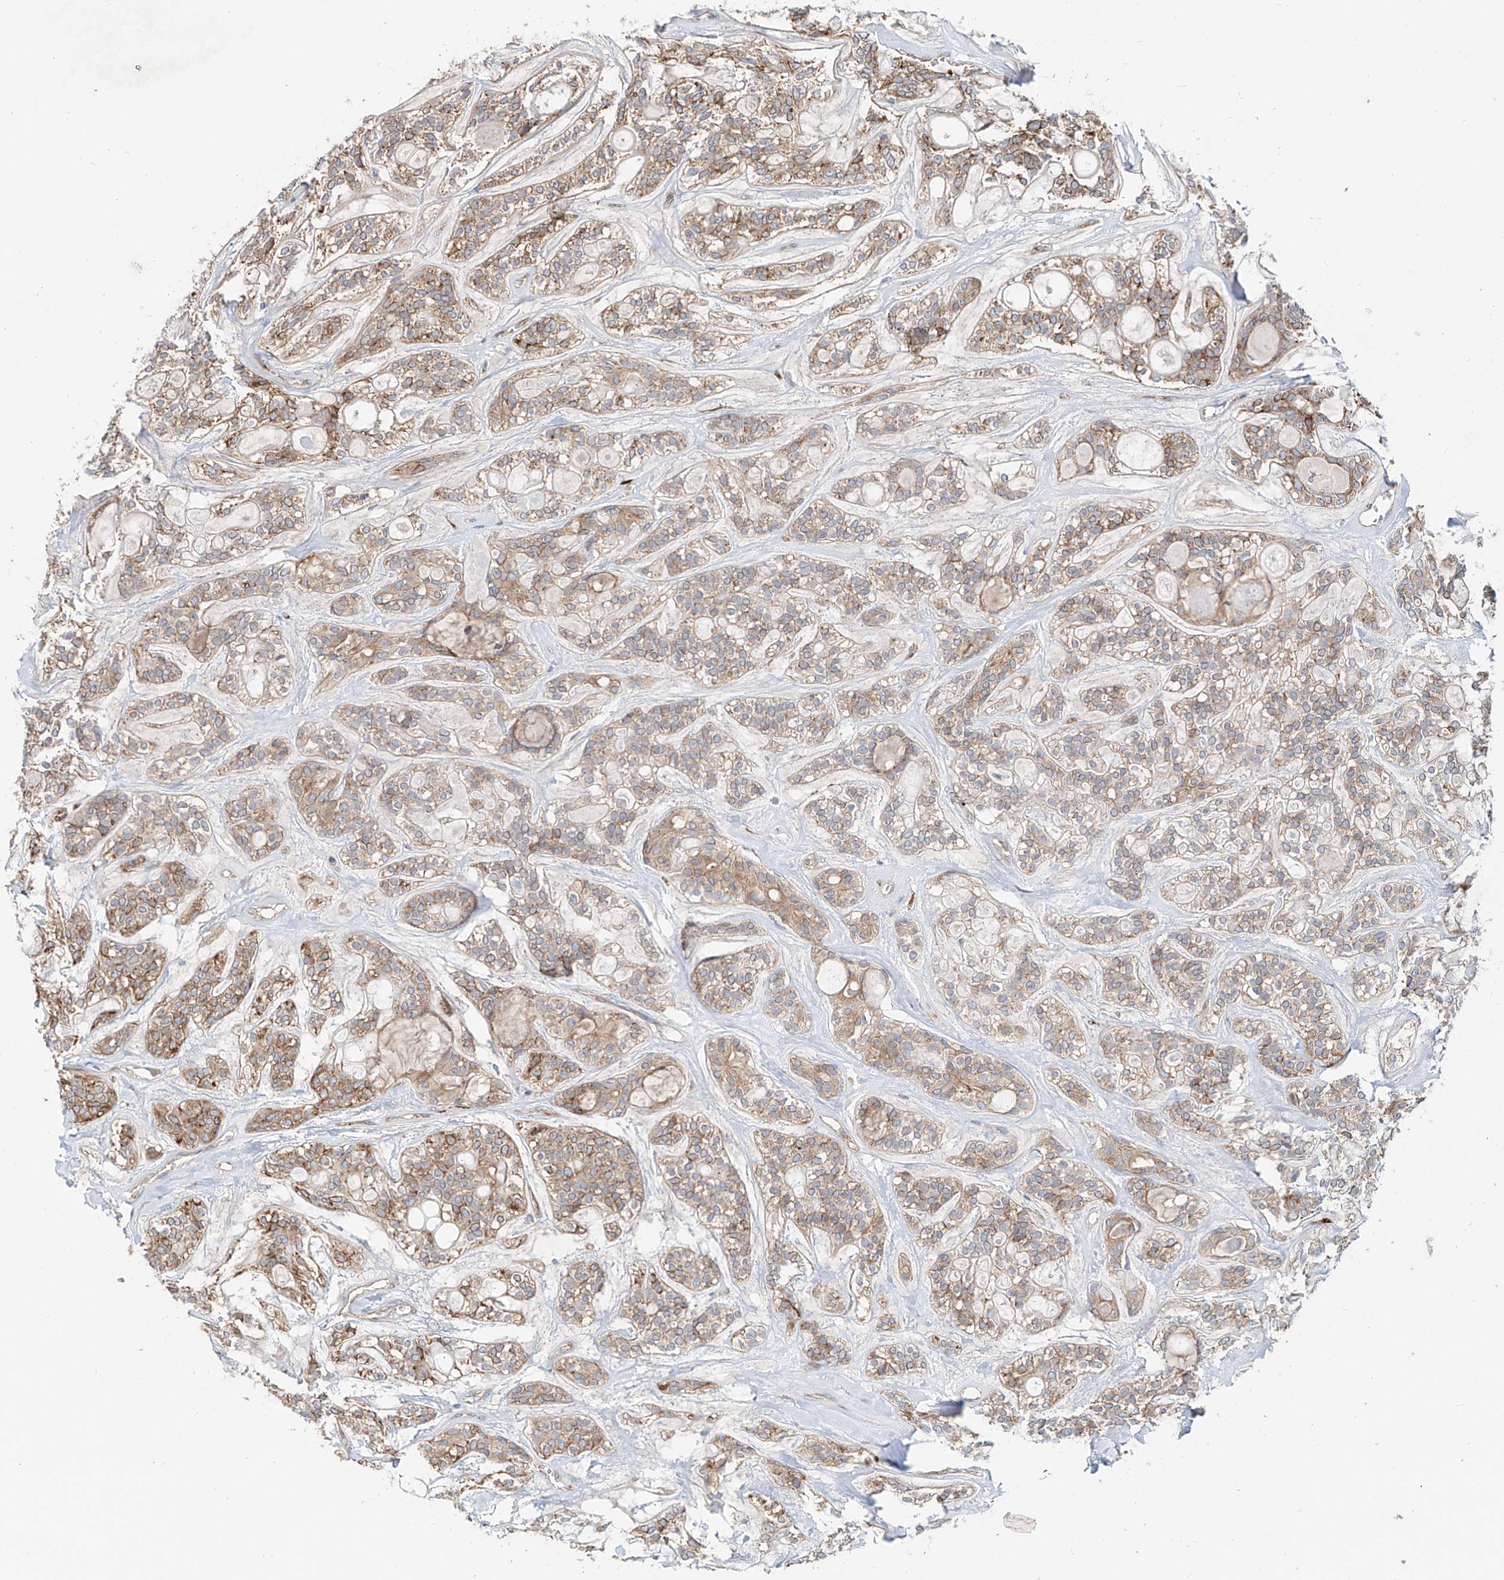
{"staining": {"intensity": "moderate", "quantity": "25%-75%", "location": "cytoplasmic/membranous"}, "tissue": "head and neck cancer", "cell_type": "Tumor cells", "image_type": "cancer", "snomed": [{"axis": "morphology", "description": "Adenocarcinoma, NOS"}, {"axis": "topography", "description": "Head-Neck"}], "caption": "IHC (DAB (3,3'-diaminobenzidine)) staining of head and neck adenocarcinoma displays moderate cytoplasmic/membranous protein positivity in about 25%-75% of tumor cells. The staining was performed using DAB, with brown indicating positive protein expression. Nuclei are stained blue with hematoxylin.", "gene": "SNAP29", "patient": {"sex": "male", "age": 66}}